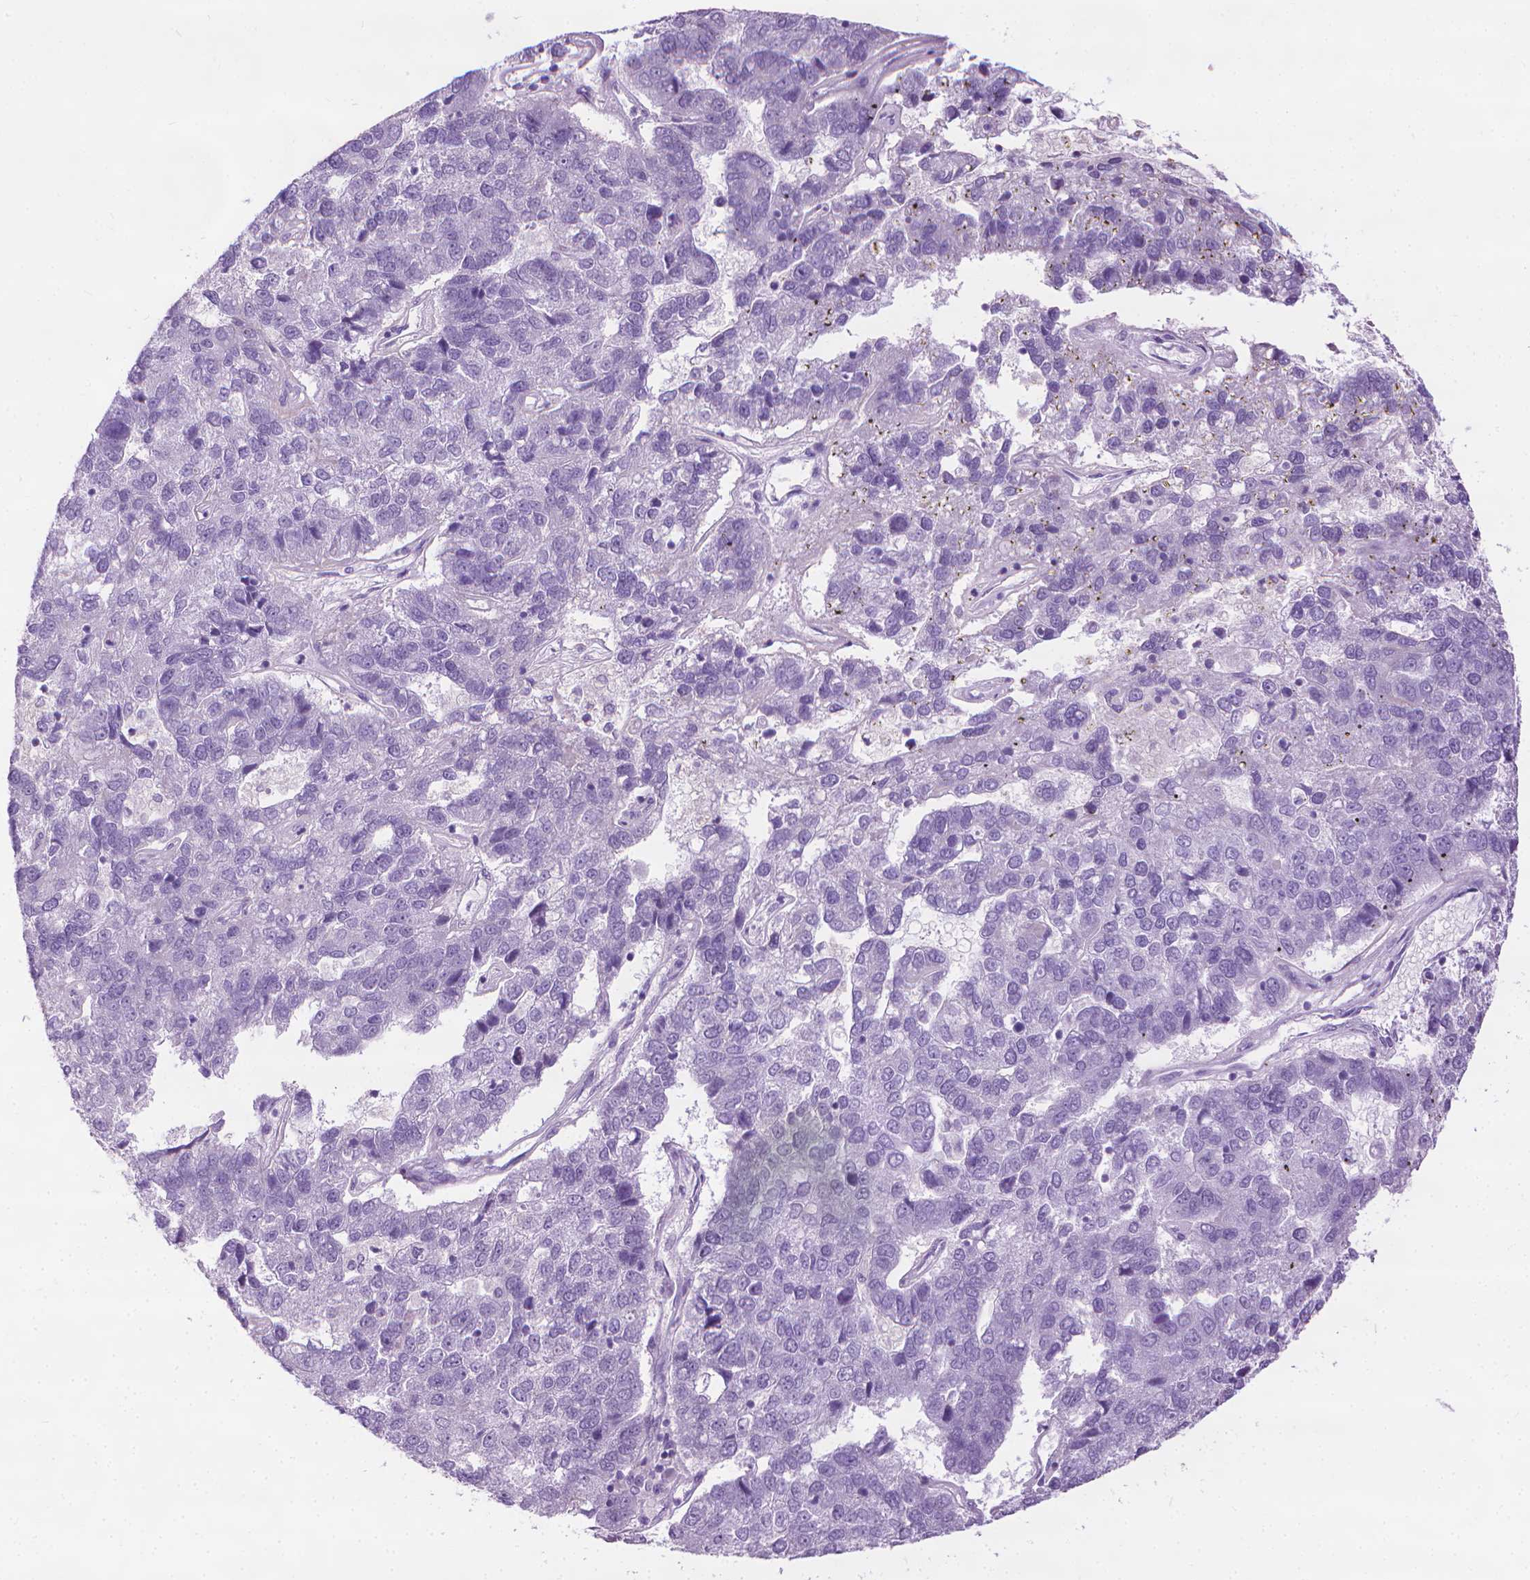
{"staining": {"intensity": "negative", "quantity": "none", "location": "none"}, "tissue": "pancreatic cancer", "cell_type": "Tumor cells", "image_type": "cancer", "snomed": [{"axis": "morphology", "description": "Adenocarcinoma, NOS"}, {"axis": "topography", "description": "Pancreas"}], "caption": "High power microscopy photomicrograph of an immunohistochemistry photomicrograph of pancreatic cancer, revealing no significant expression in tumor cells.", "gene": "DNAI7", "patient": {"sex": "female", "age": 61}}